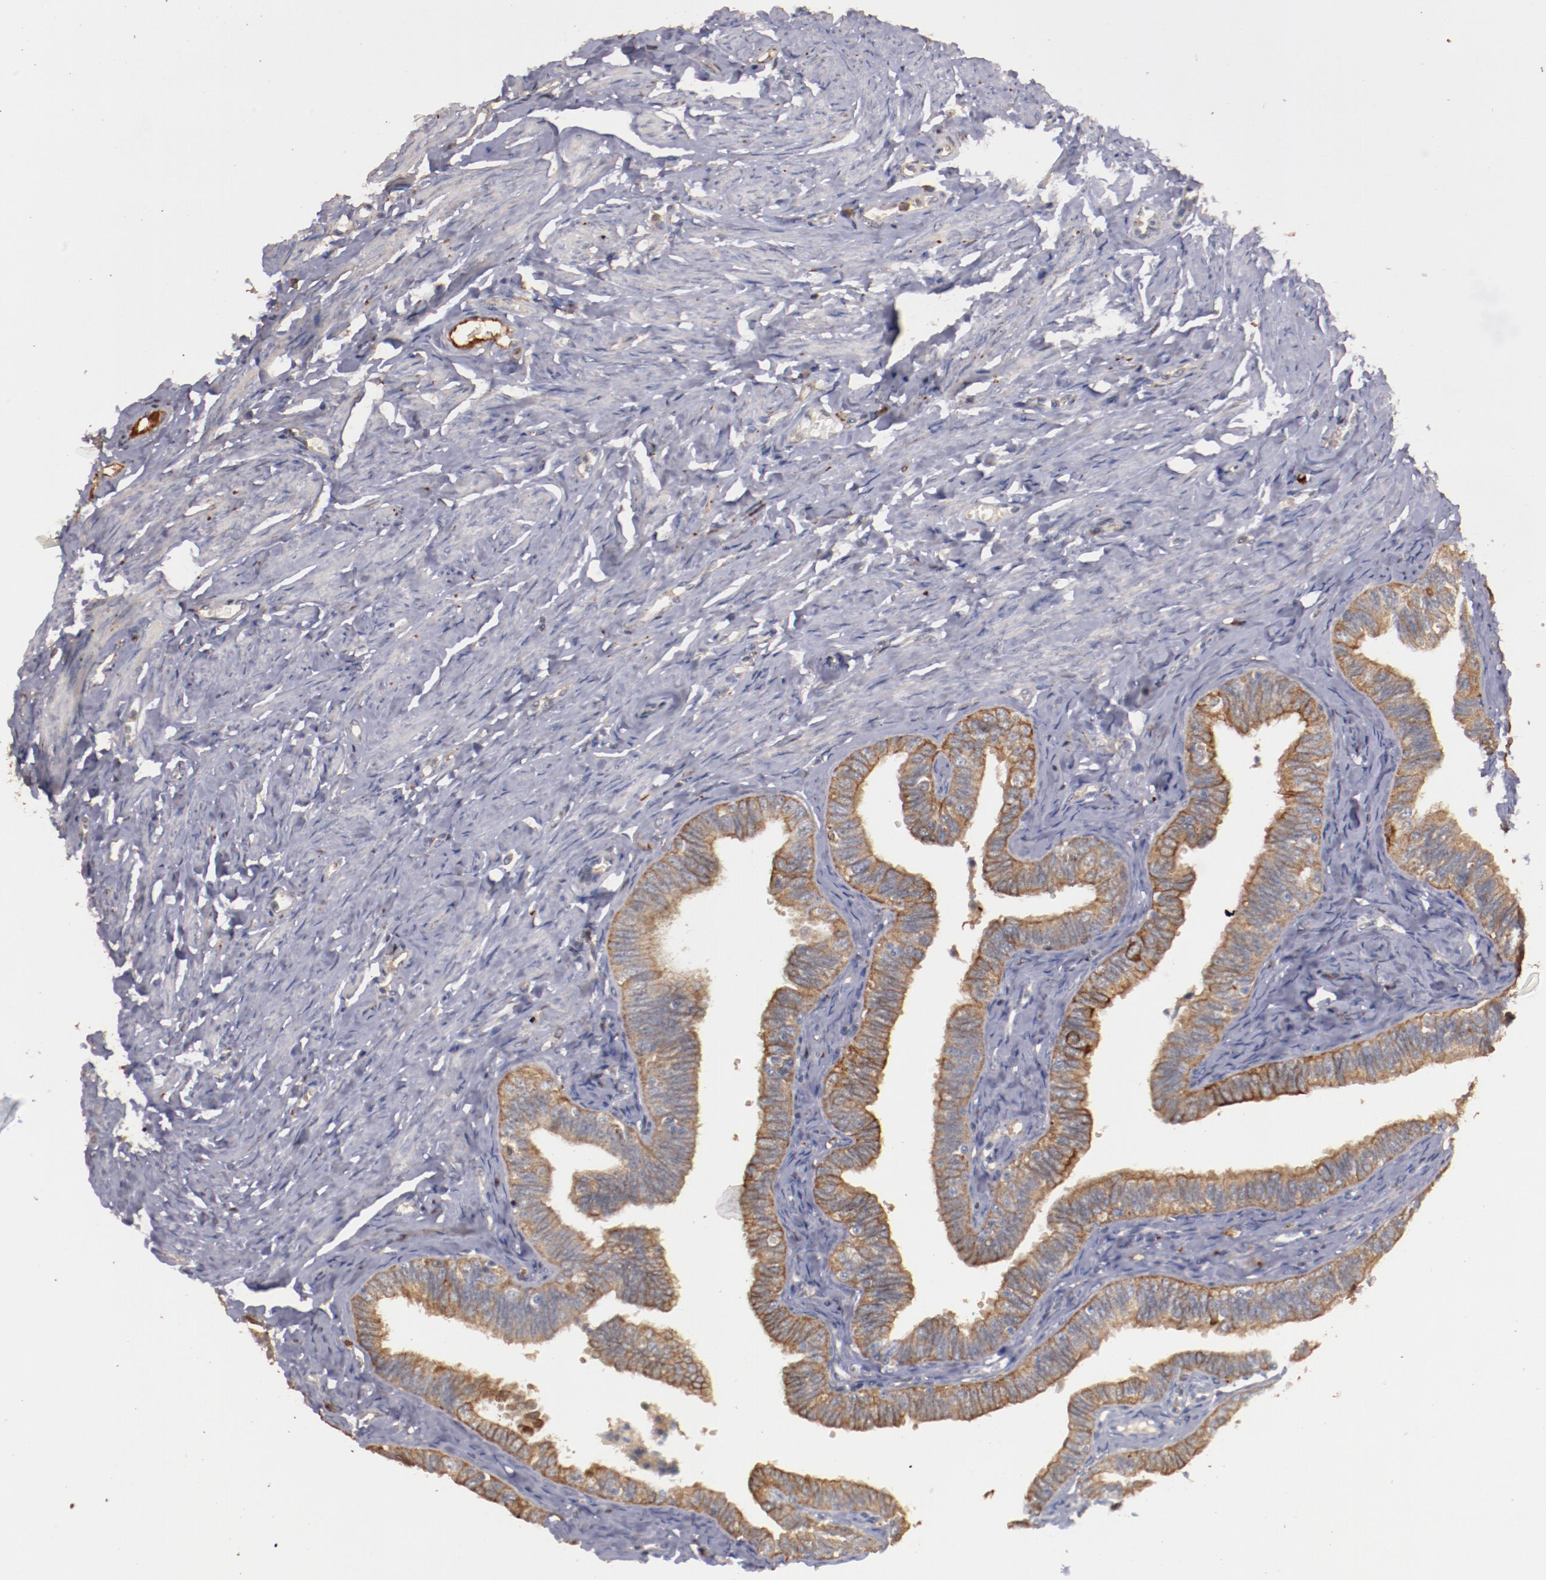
{"staining": {"intensity": "moderate", "quantity": ">75%", "location": "cytoplasmic/membranous"}, "tissue": "fallopian tube", "cell_type": "Glandular cells", "image_type": "normal", "snomed": [{"axis": "morphology", "description": "Normal tissue, NOS"}, {"axis": "topography", "description": "Fallopian tube"}, {"axis": "topography", "description": "Ovary"}], "caption": "The image demonstrates staining of normal fallopian tube, revealing moderate cytoplasmic/membranous protein expression (brown color) within glandular cells. (Stains: DAB (3,3'-diaminobenzidine) in brown, nuclei in blue, Microscopy: brightfield microscopy at high magnification).", "gene": "SRRD", "patient": {"sex": "female", "age": 69}}